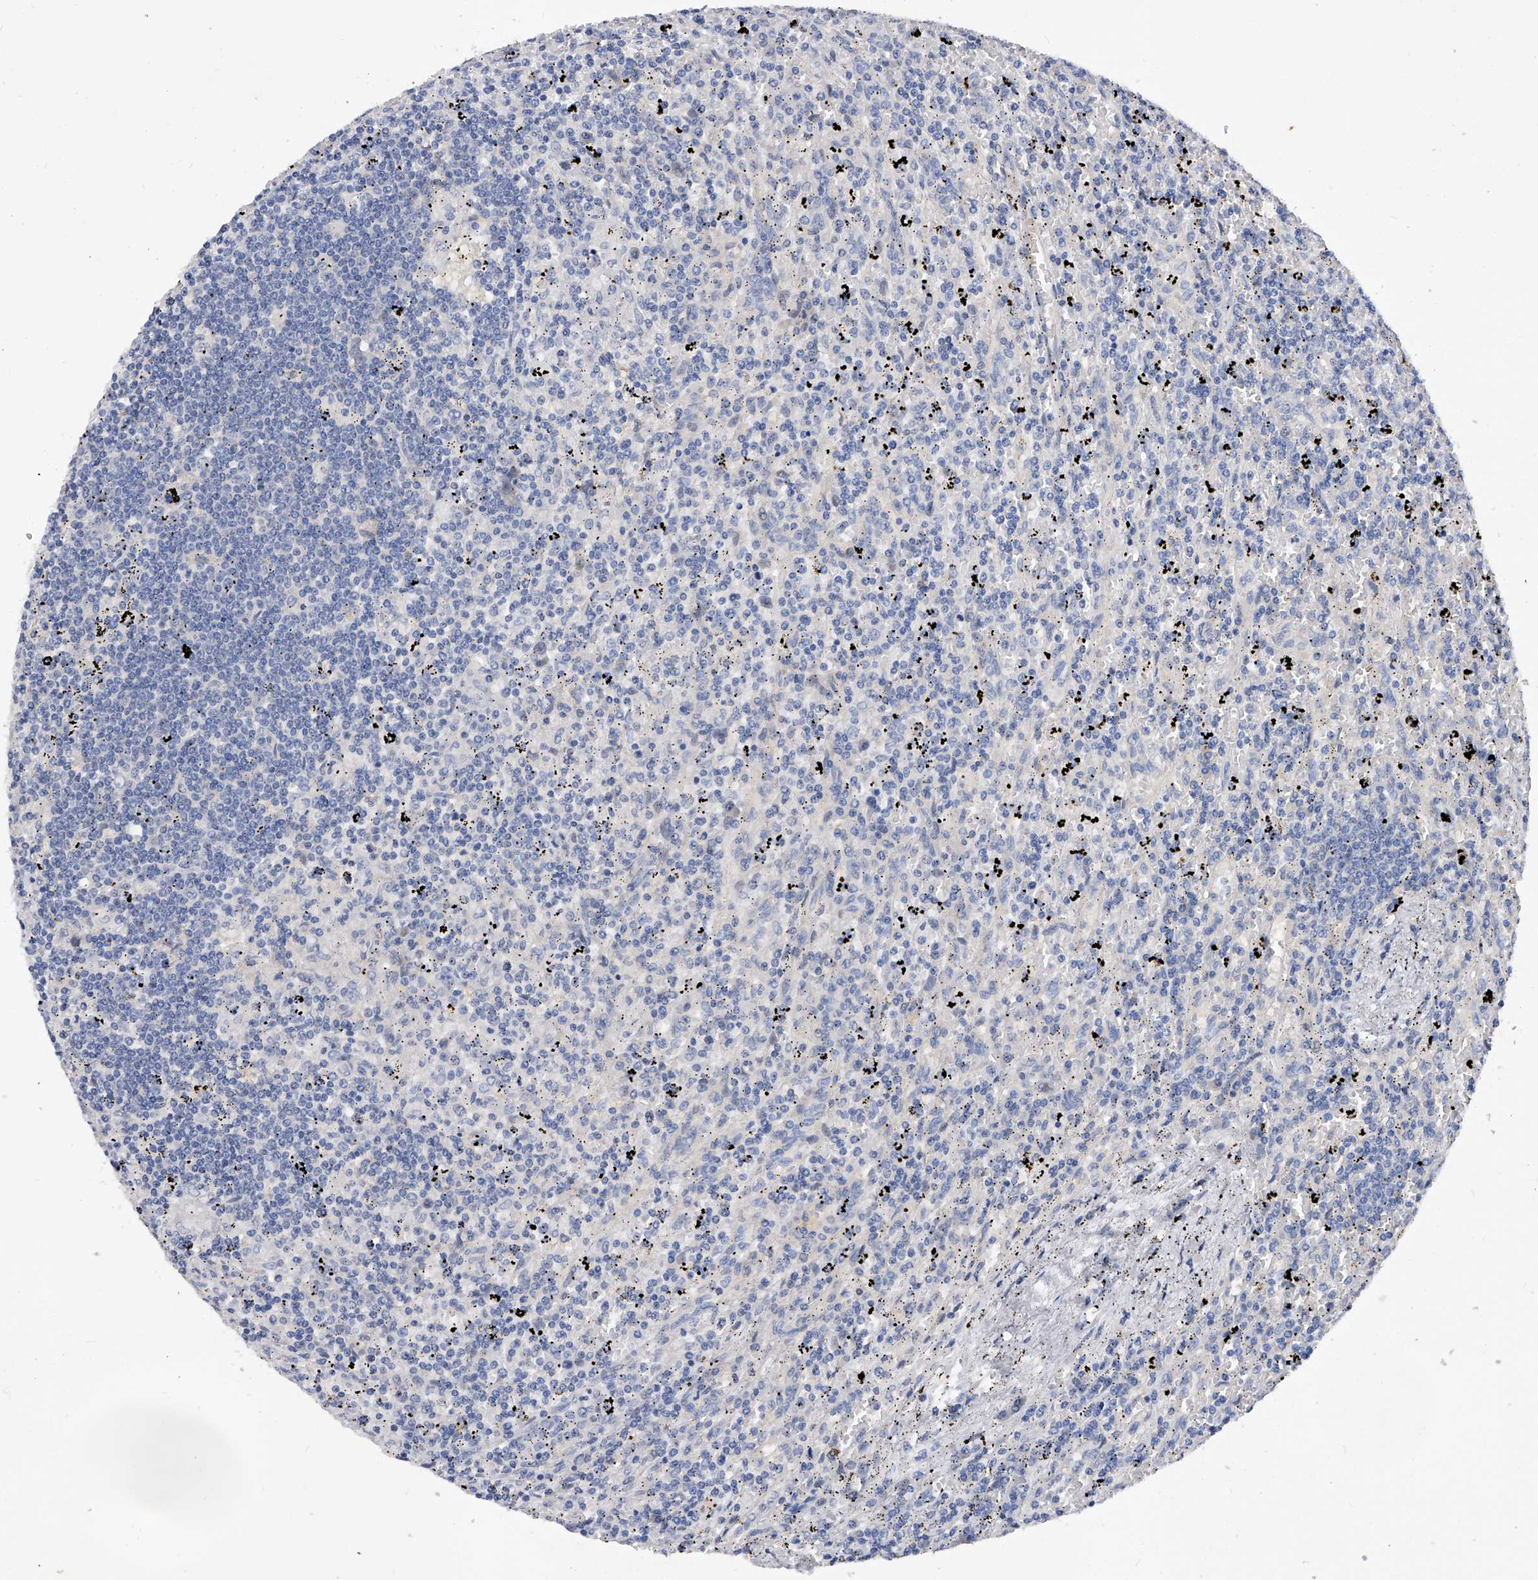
{"staining": {"intensity": "negative", "quantity": "none", "location": "none"}, "tissue": "lymphoma", "cell_type": "Tumor cells", "image_type": "cancer", "snomed": [{"axis": "morphology", "description": "Malignant lymphoma, non-Hodgkin's type, Low grade"}, {"axis": "topography", "description": "Spleen"}], "caption": "Immunohistochemistry histopathology image of neoplastic tissue: low-grade malignant lymphoma, non-Hodgkin's type stained with DAB shows no significant protein positivity in tumor cells.", "gene": "PPP5C", "patient": {"sex": "male", "age": 76}}